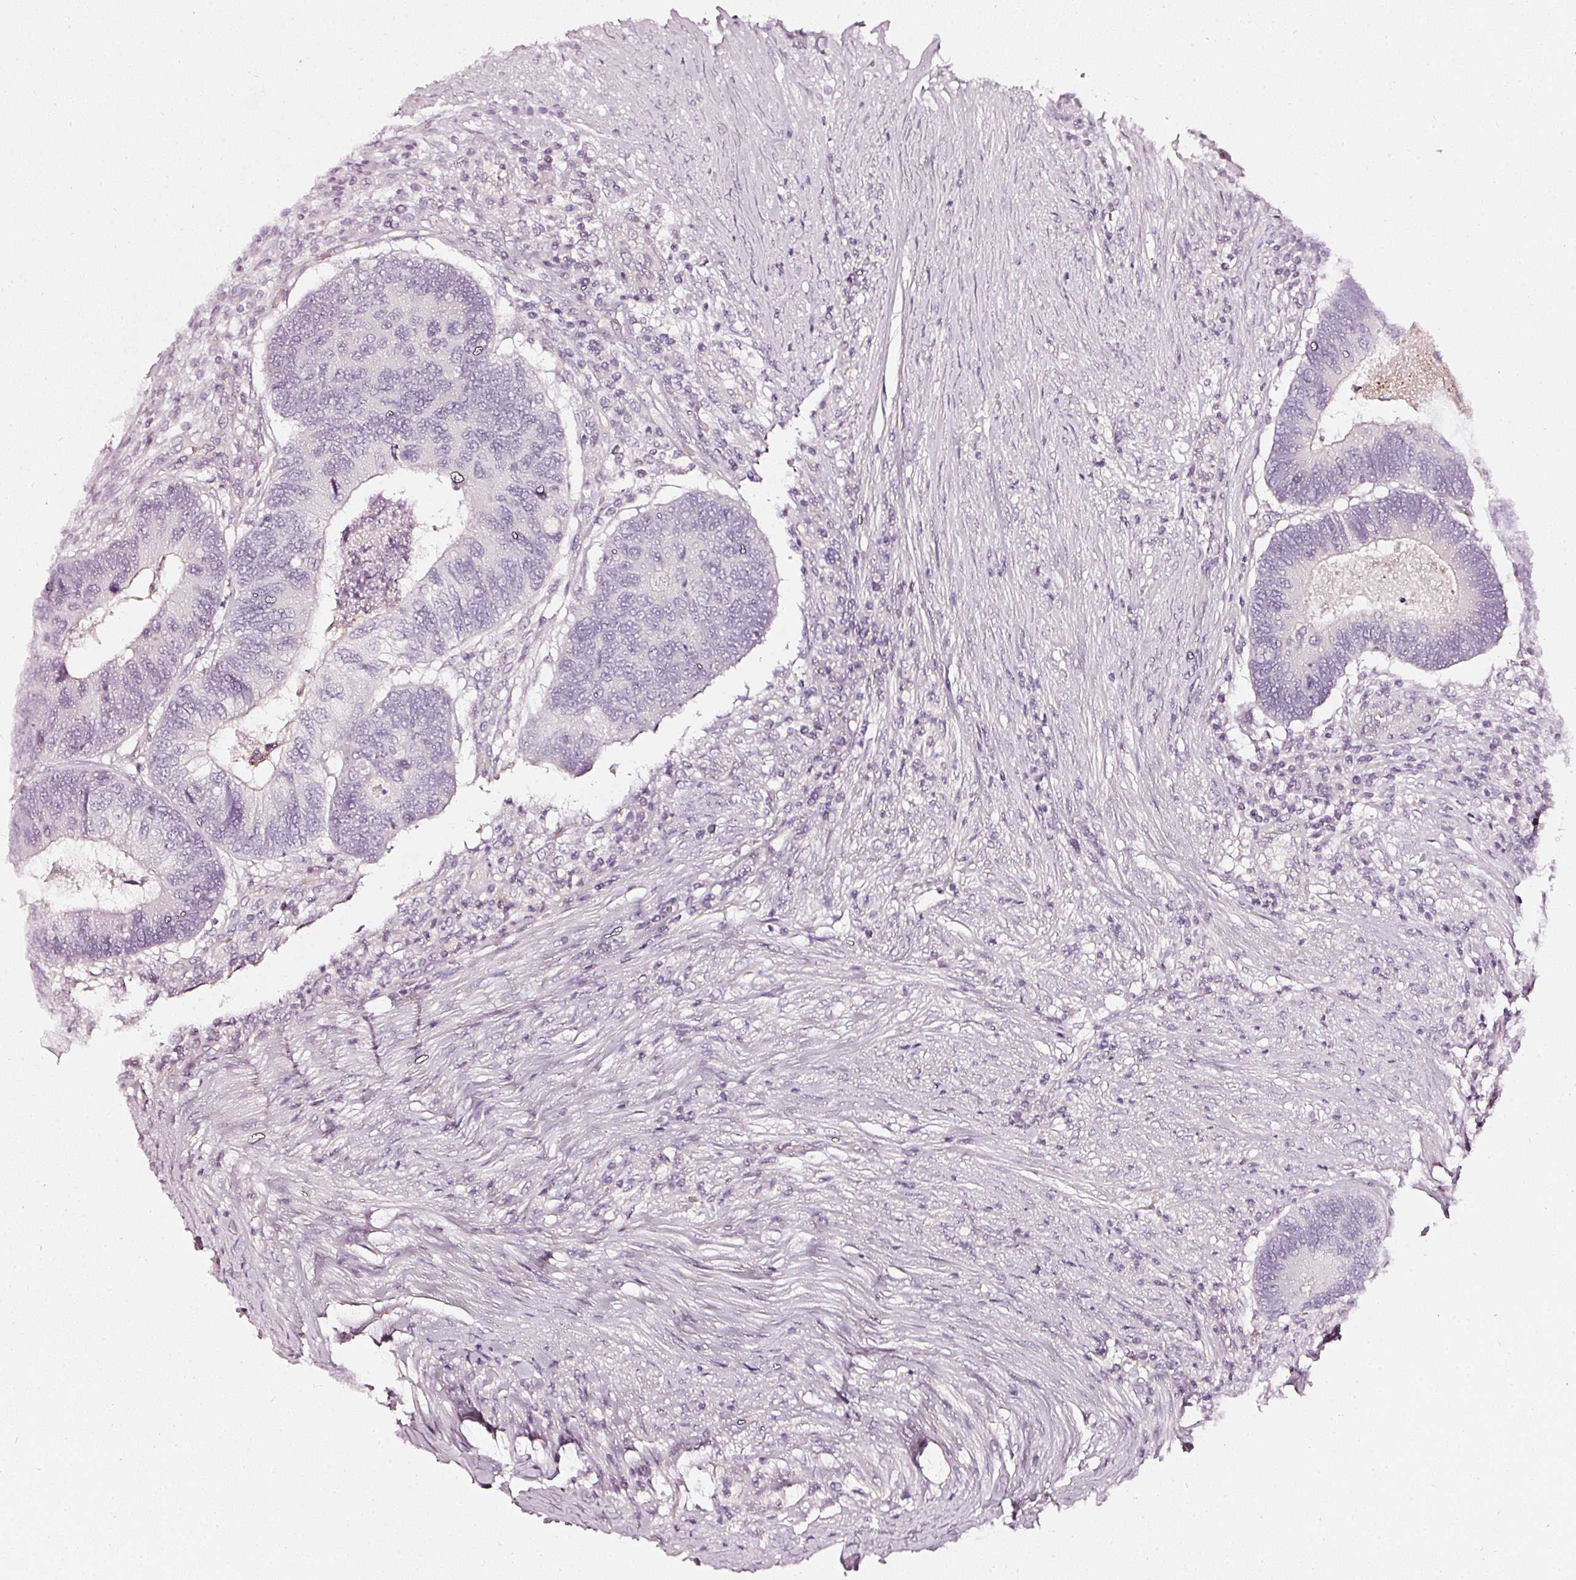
{"staining": {"intensity": "negative", "quantity": "none", "location": "none"}, "tissue": "colorectal cancer", "cell_type": "Tumor cells", "image_type": "cancer", "snomed": [{"axis": "morphology", "description": "Adenocarcinoma, NOS"}, {"axis": "topography", "description": "Colon"}], "caption": "Human colorectal cancer (adenocarcinoma) stained for a protein using immunohistochemistry (IHC) displays no expression in tumor cells.", "gene": "CNP", "patient": {"sex": "female", "age": 67}}